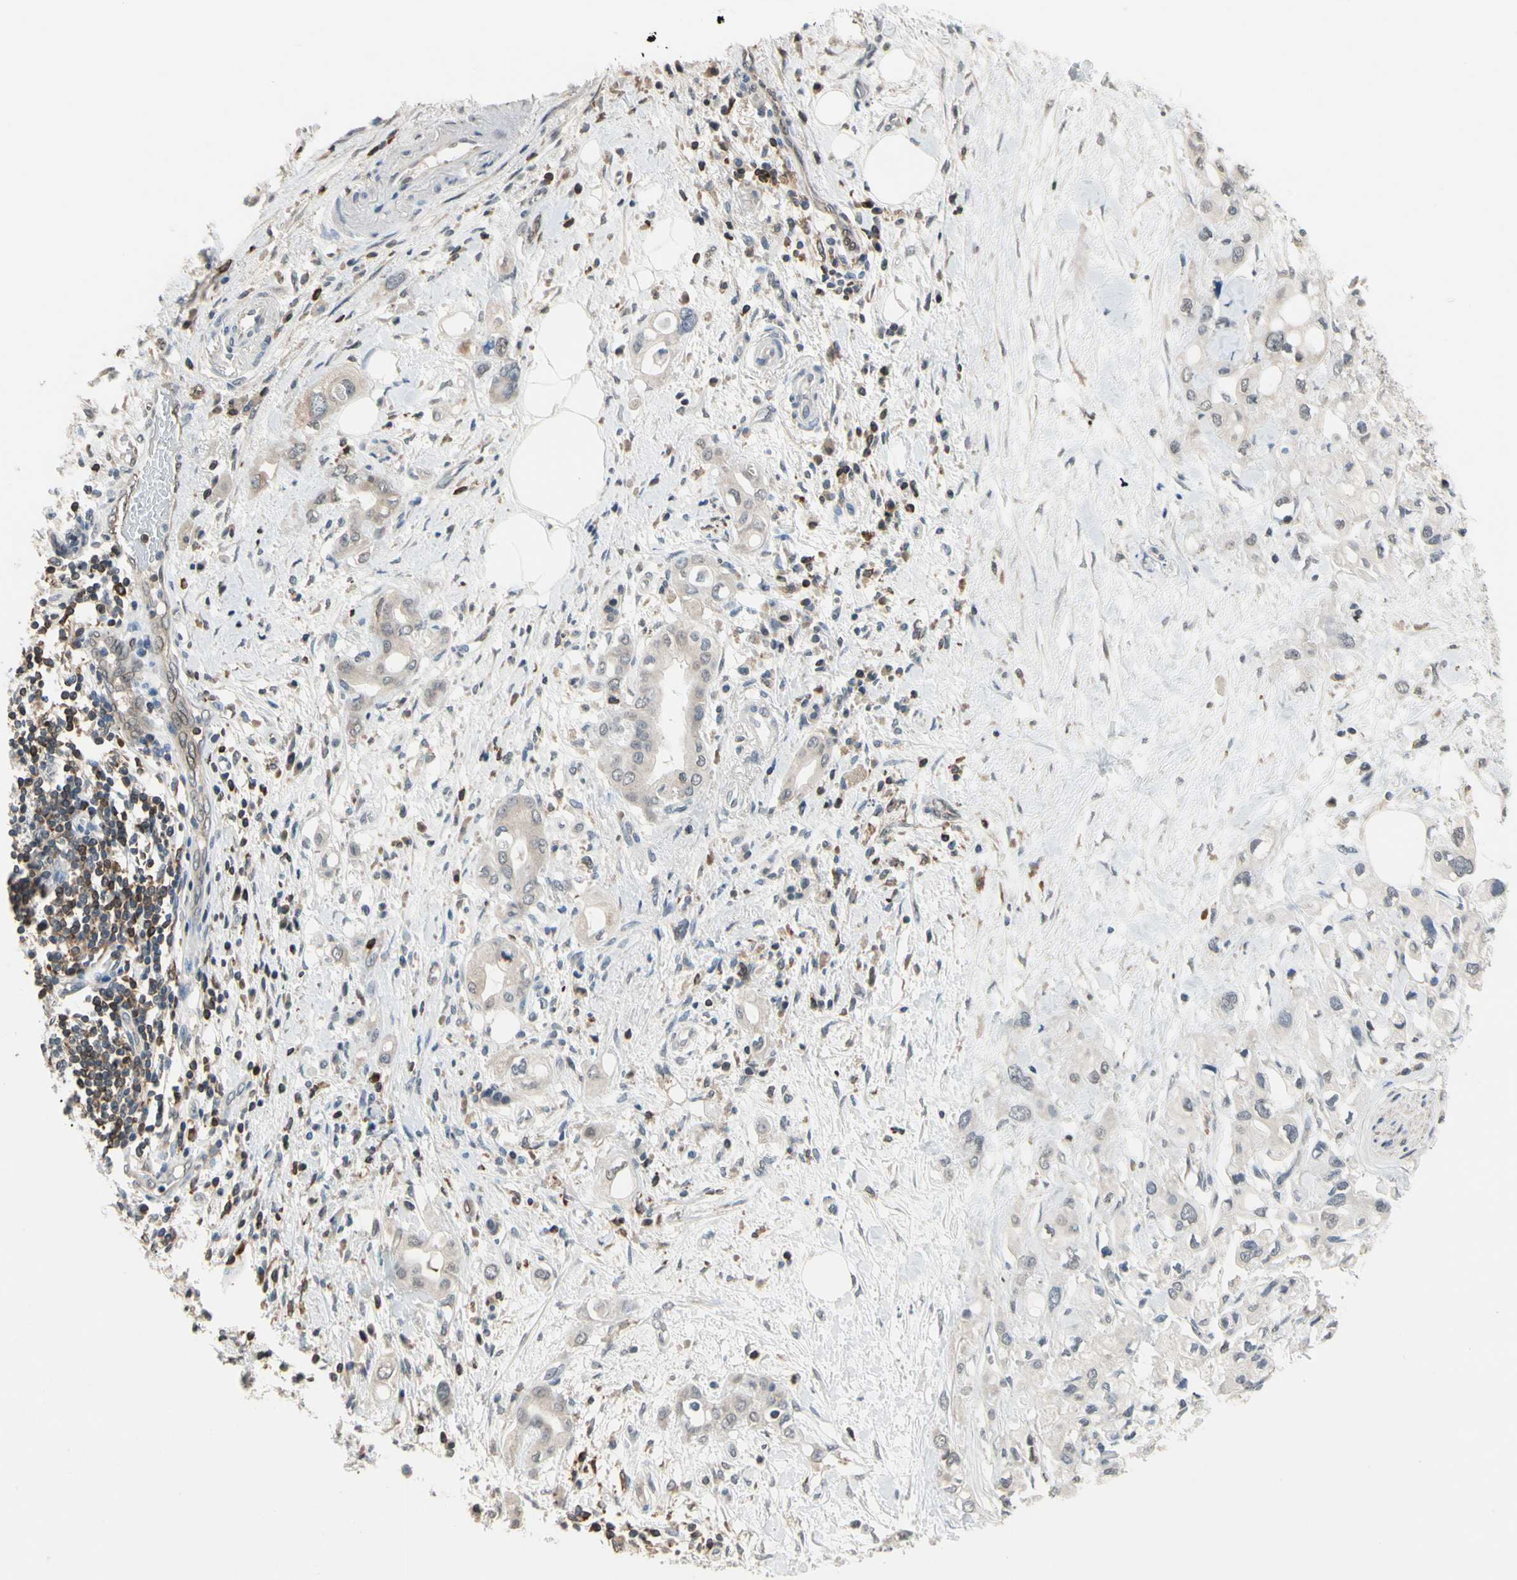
{"staining": {"intensity": "weak", "quantity": "<25%", "location": "cytoplasmic/membranous"}, "tissue": "pancreatic cancer", "cell_type": "Tumor cells", "image_type": "cancer", "snomed": [{"axis": "morphology", "description": "Adenocarcinoma, NOS"}, {"axis": "topography", "description": "Pancreas"}], "caption": "Image shows no significant protein expression in tumor cells of adenocarcinoma (pancreatic).", "gene": "NFATC2", "patient": {"sex": "female", "age": 56}}